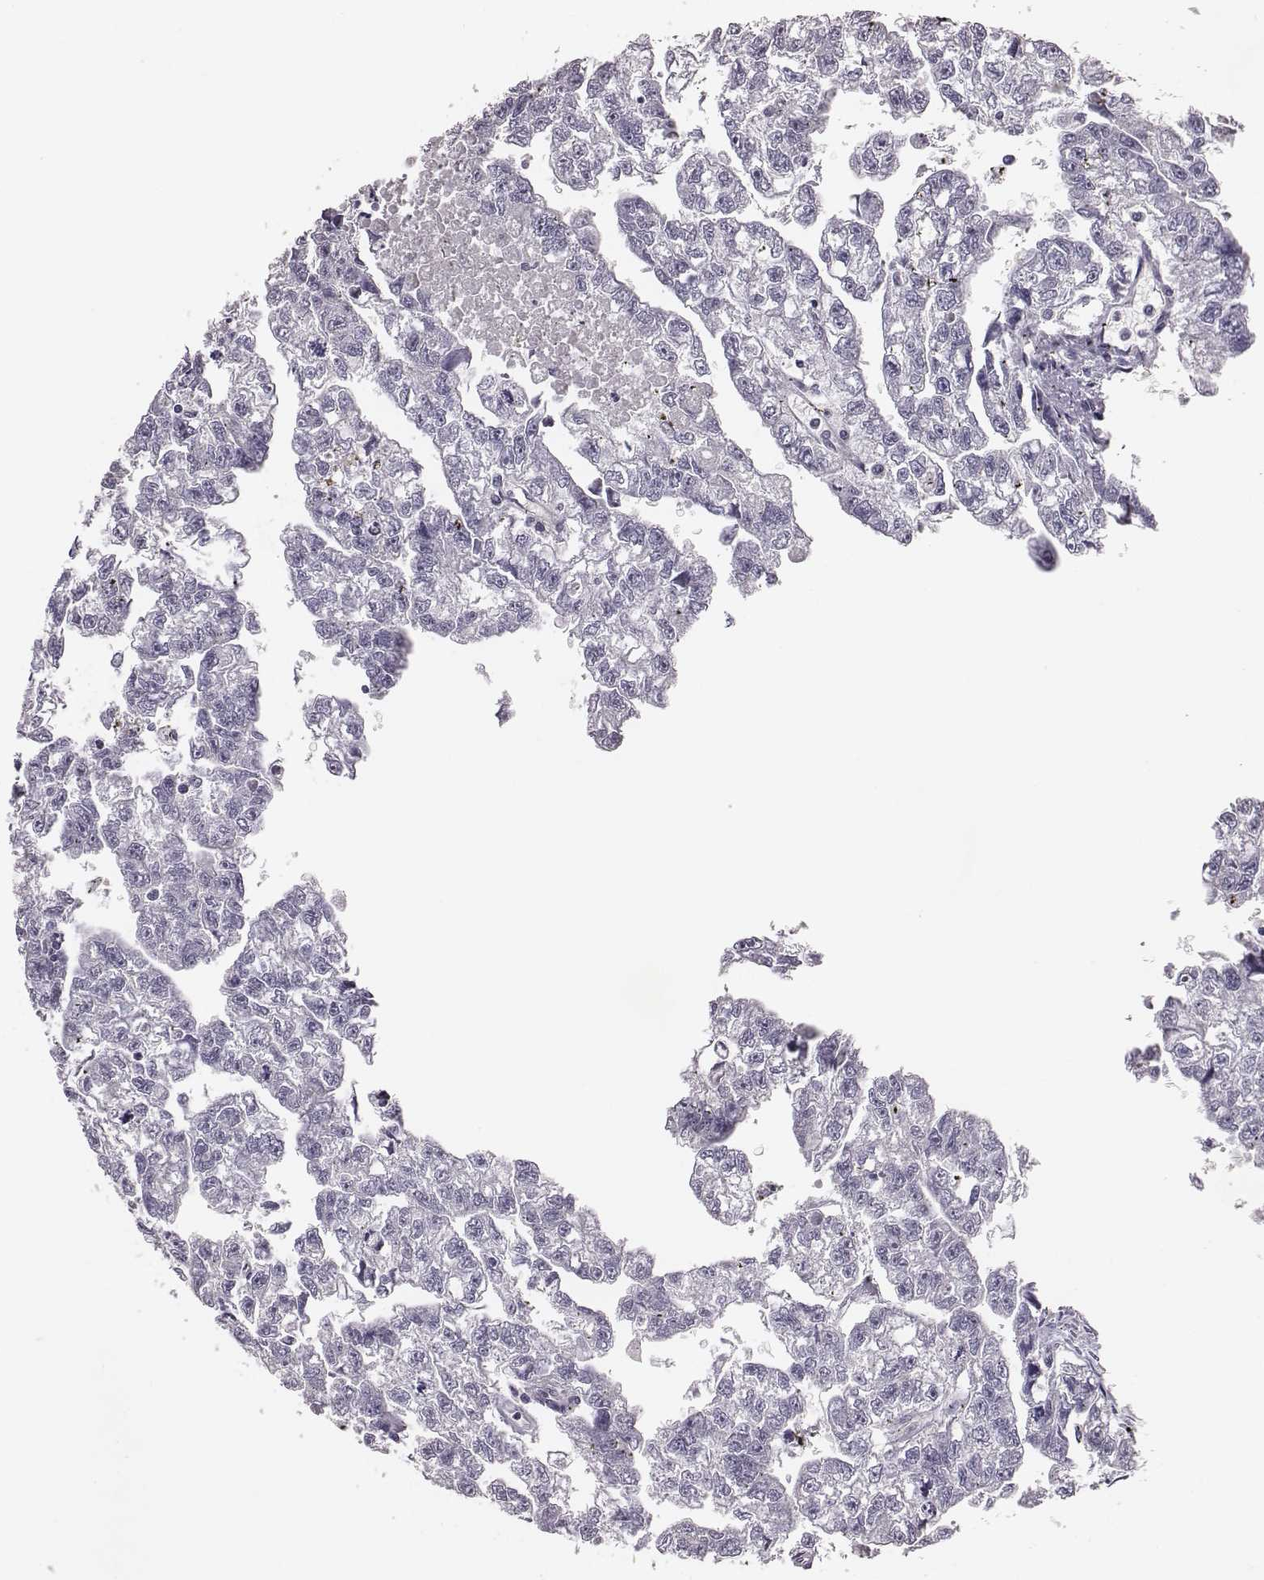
{"staining": {"intensity": "negative", "quantity": "none", "location": "none"}, "tissue": "testis cancer", "cell_type": "Tumor cells", "image_type": "cancer", "snomed": [{"axis": "morphology", "description": "Carcinoma, Embryonal, NOS"}, {"axis": "morphology", "description": "Teratoma, malignant, NOS"}, {"axis": "topography", "description": "Testis"}], "caption": "This is an IHC image of human testis cancer (embryonal carcinoma). There is no staining in tumor cells.", "gene": "SCARF1", "patient": {"sex": "male", "age": 44}}